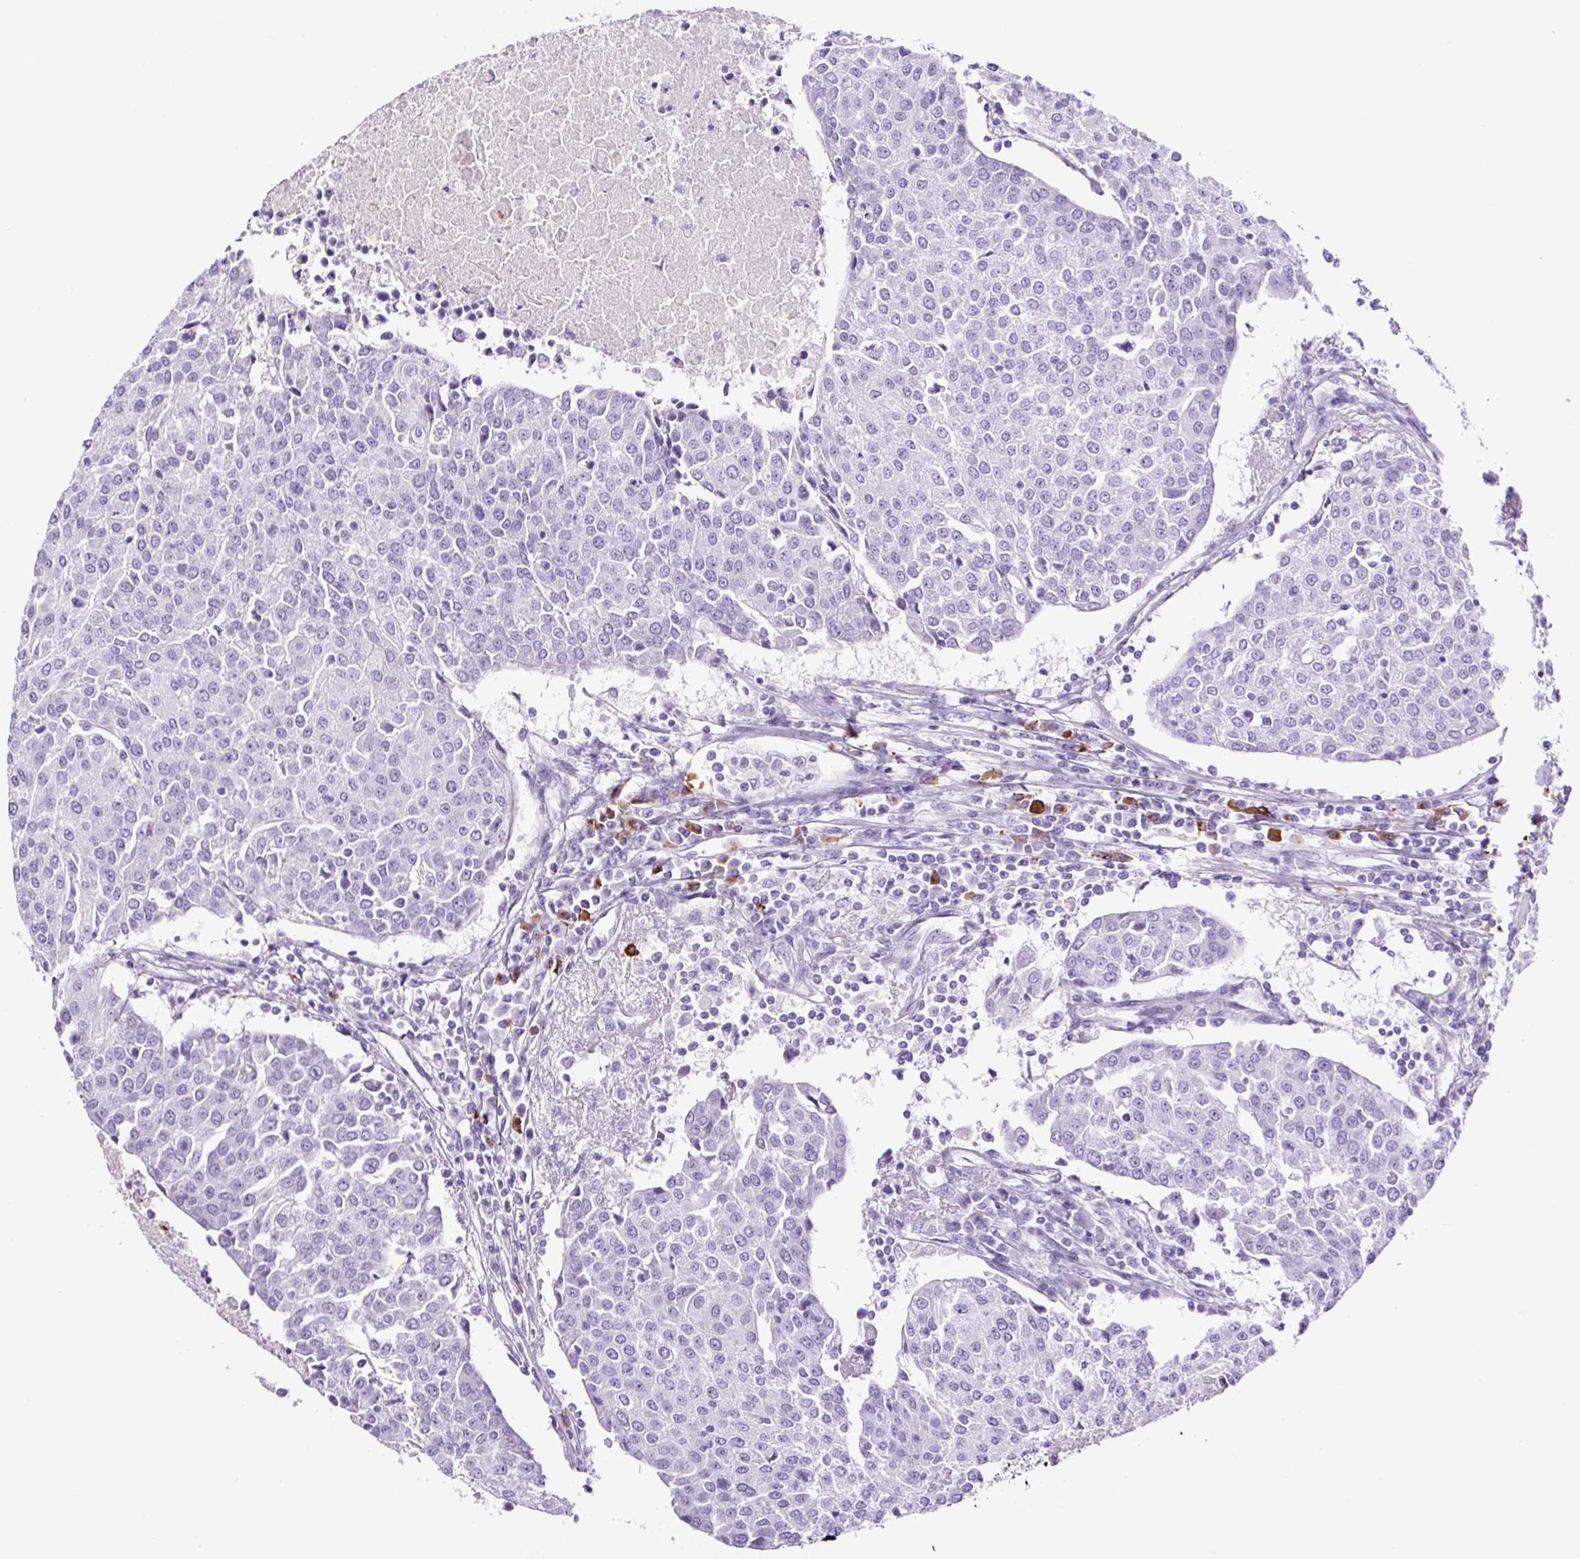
{"staining": {"intensity": "negative", "quantity": "none", "location": "none"}, "tissue": "urothelial cancer", "cell_type": "Tumor cells", "image_type": "cancer", "snomed": [{"axis": "morphology", "description": "Urothelial carcinoma, High grade"}, {"axis": "topography", "description": "Urinary bladder"}], "caption": "Micrograph shows no significant protein expression in tumor cells of urothelial cancer. The staining was performed using DAB (3,3'-diaminobenzidine) to visualize the protein expression in brown, while the nuclei were stained in blue with hematoxylin (Magnification: 20x).", "gene": "RNF212B", "patient": {"sex": "female", "age": 85}}